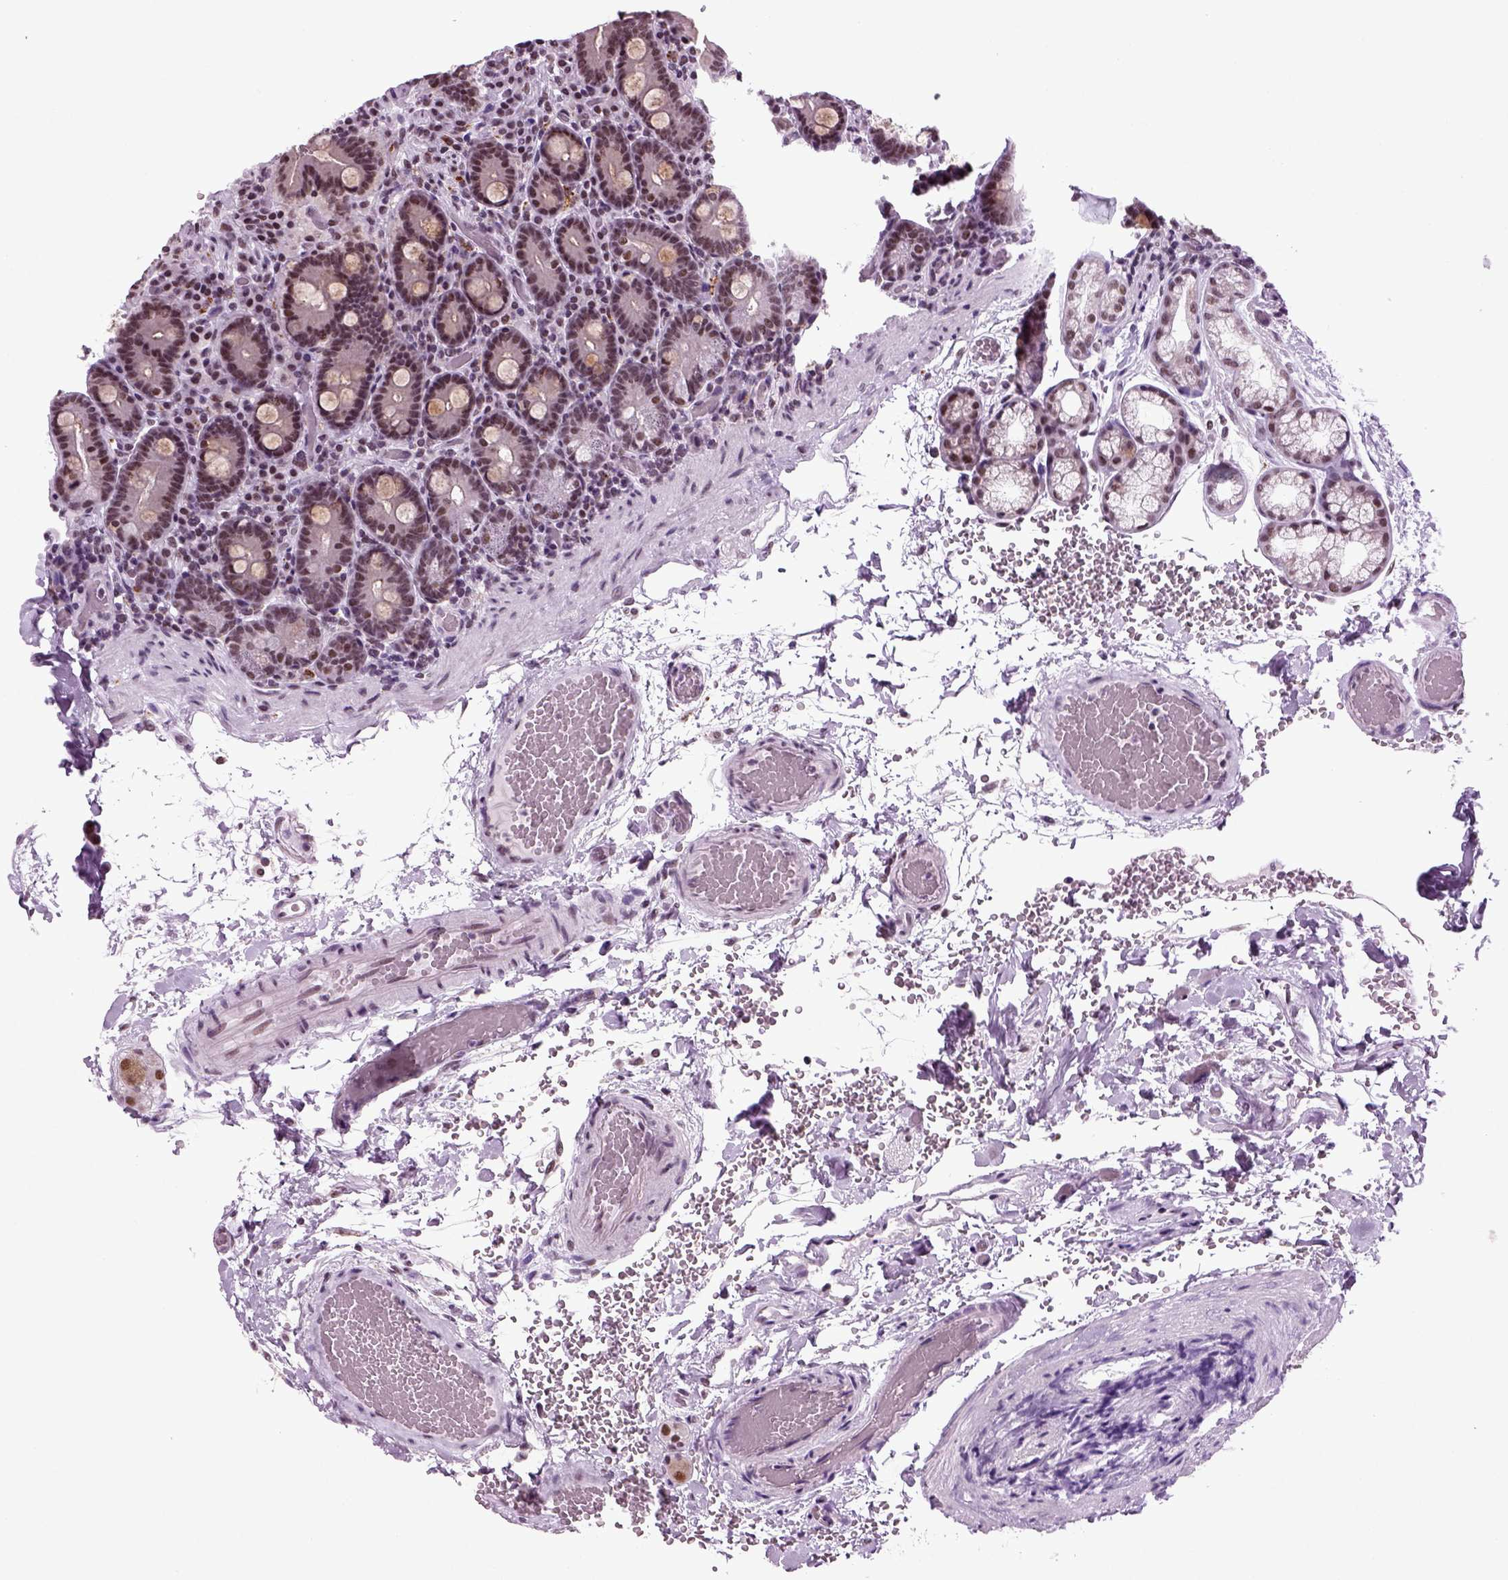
{"staining": {"intensity": "weak", "quantity": "<25%", "location": "nuclear"}, "tissue": "duodenum", "cell_type": "Glandular cells", "image_type": "normal", "snomed": [{"axis": "morphology", "description": "Normal tissue, NOS"}, {"axis": "topography", "description": "Duodenum"}], "caption": "This is an IHC image of benign human duodenum. There is no staining in glandular cells.", "gene": "RCOR3", "patient": {"sex": "female", "age": 62}}